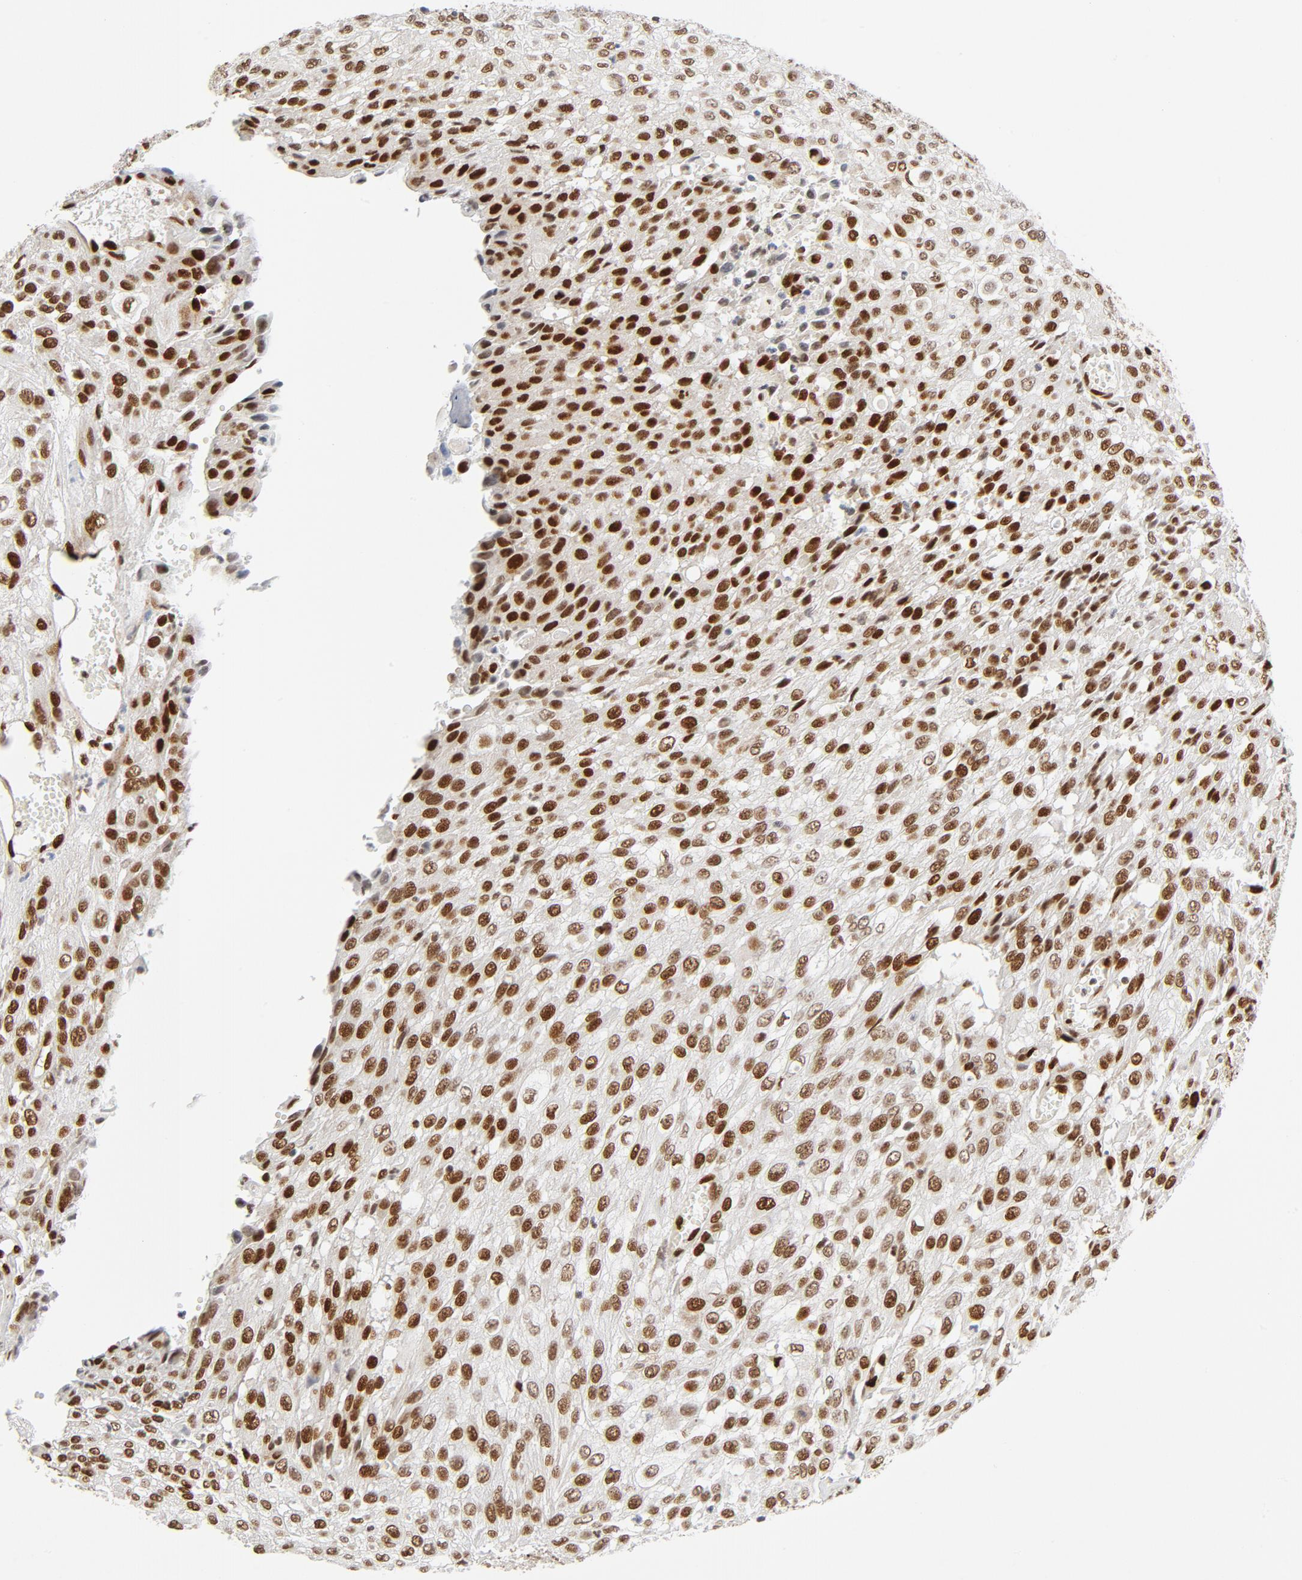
{"staining": {"intensity": "strong", "quantity": ">75%", "location": "nuclear"}, "tissue": "urothelial cancer", "cell_type": "Tumor cells", "image_type": "cancer", "snomed": [{"axis": "morphology", "description": "Urothelial carcinoma, High grade"}, {"axis": "topography", "description": "Urinary bladder"}], "caption": "Strong nuclear protein positivity is identified in approximately >75% of tumor cells in urothelial cancer.", "gene": "MEF2A", "patient": {"sex": "male", "age": 57}}